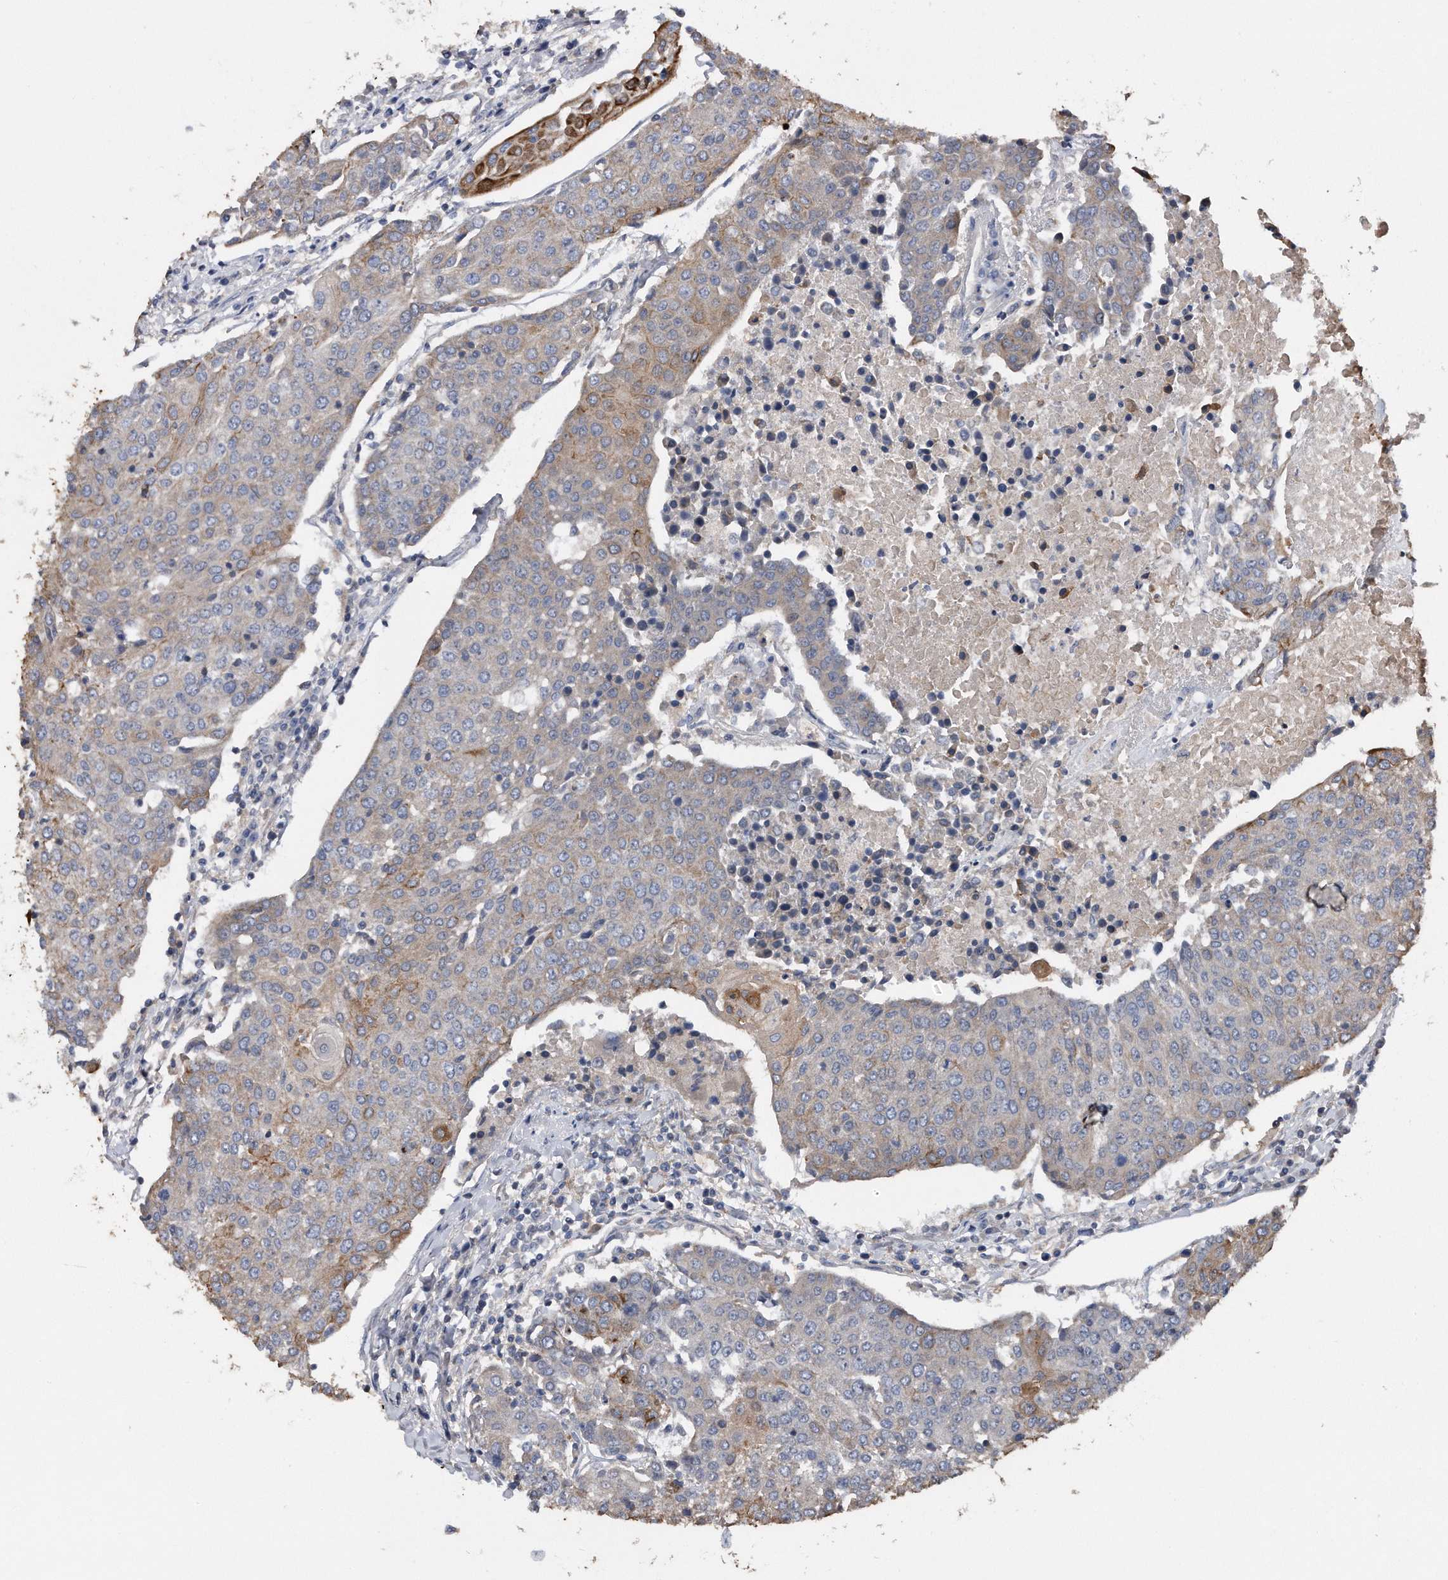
{"staining": {"intensity": "moderate", "quantity": "<25%", "location": "cytoplasmic/membranous"}, "tissue": "urothelial cancer", "cell_type": "Tumor cells", "image_type": "cancer", "snomed": [{"axis": "morphology", "description": "Urothelial carcinoma, High grade"}, {"axis": "topography", "description": "Urinary bladder"}], "caption": "Moderate cytoplasmic/membranous expression is present in about <25% of tumor cells in urothelial cancer. The staining was performed using DAB, with brown indicating positive protein expression. Nuclei are stained blue with hematoxylin.", "gene": "KCND3", "patient": {"sex": "female", "age": 85}}